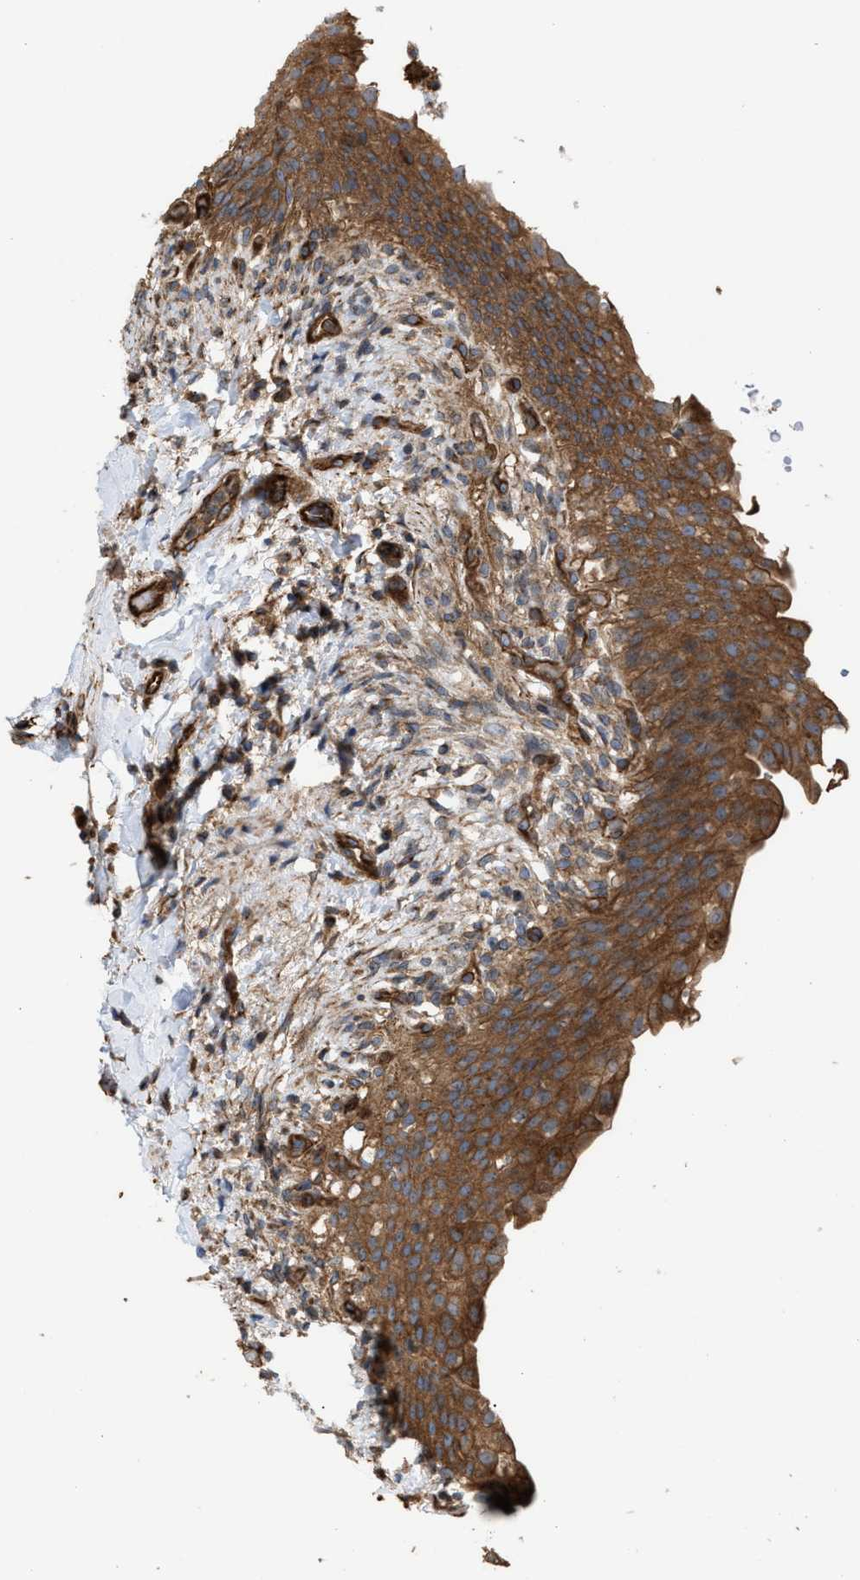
{"staining": {"intensity": "moderate", "quantity": ">75%", "location": "cytoplasmic/membranous"}, "tissue": "urinary bladder", "cell_type": "Urothelial cells", "image_type": "normal", "snomed": [{"axis": "morphology", "description": "Normal tissue, NOS"}, {"axis": "topography", "description": "Urinary bladder"}], "caption": "Approximately >75% of urothelial cells in benign human urinary bladder display moderate cytoplasmic/membranous protein expression as visualized by brown immunohistochemical staining.", "gene": "EPS15L1", "patient": {"sex": "female", "age": 79}}